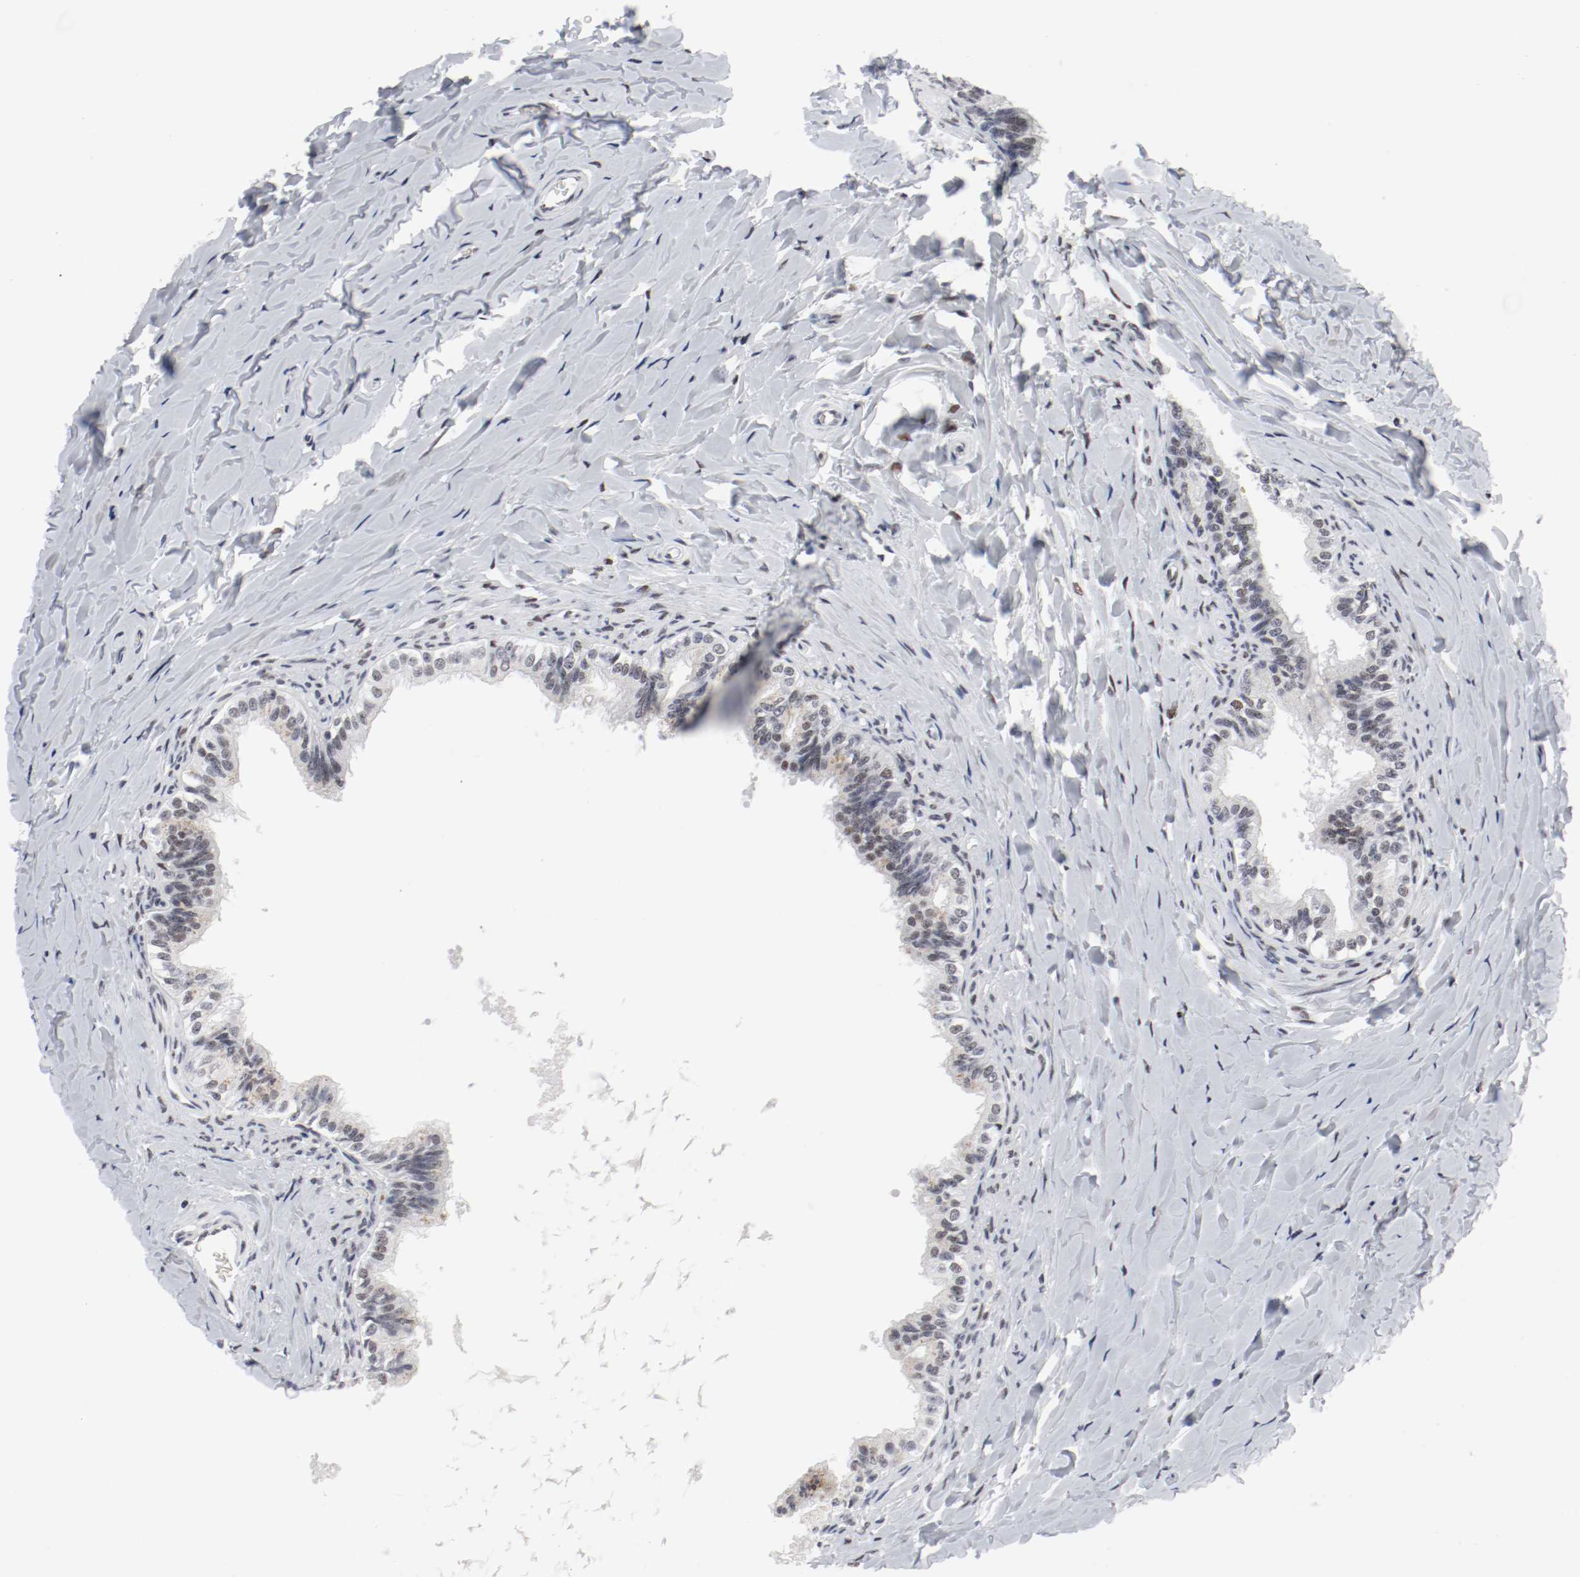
{"staining": {"intensity": "weak", "quantity": ">75%", "location": "cytoplasmic/membranous,nuclear"}, "tissue": "epididymis", "cell_type": "Glandular cells", "image_type": "normal", "snomed": [{"axis": "morphology", "description": "Normal tissue, NOS"}, {"axis": "topography", "description": "Soft tissue"}, {"axis": "topography", "description": "Epididymis"}], "caption": "High-magnification brightfield microscopy of unremarkable epididymis stained with DAB (3,3'-diaminobenzidine) (brown) and counterstained with hematoxylin (blue). glandular cells exhibit weak cytoplasmic/membranous,nuclear positivity is present in approximately>75% of cells. (brown staining indicates protein expression, while blue staining denotes nuclei).", "gene": "ARNT", "patient": {"sex": "male", "age": 26}}